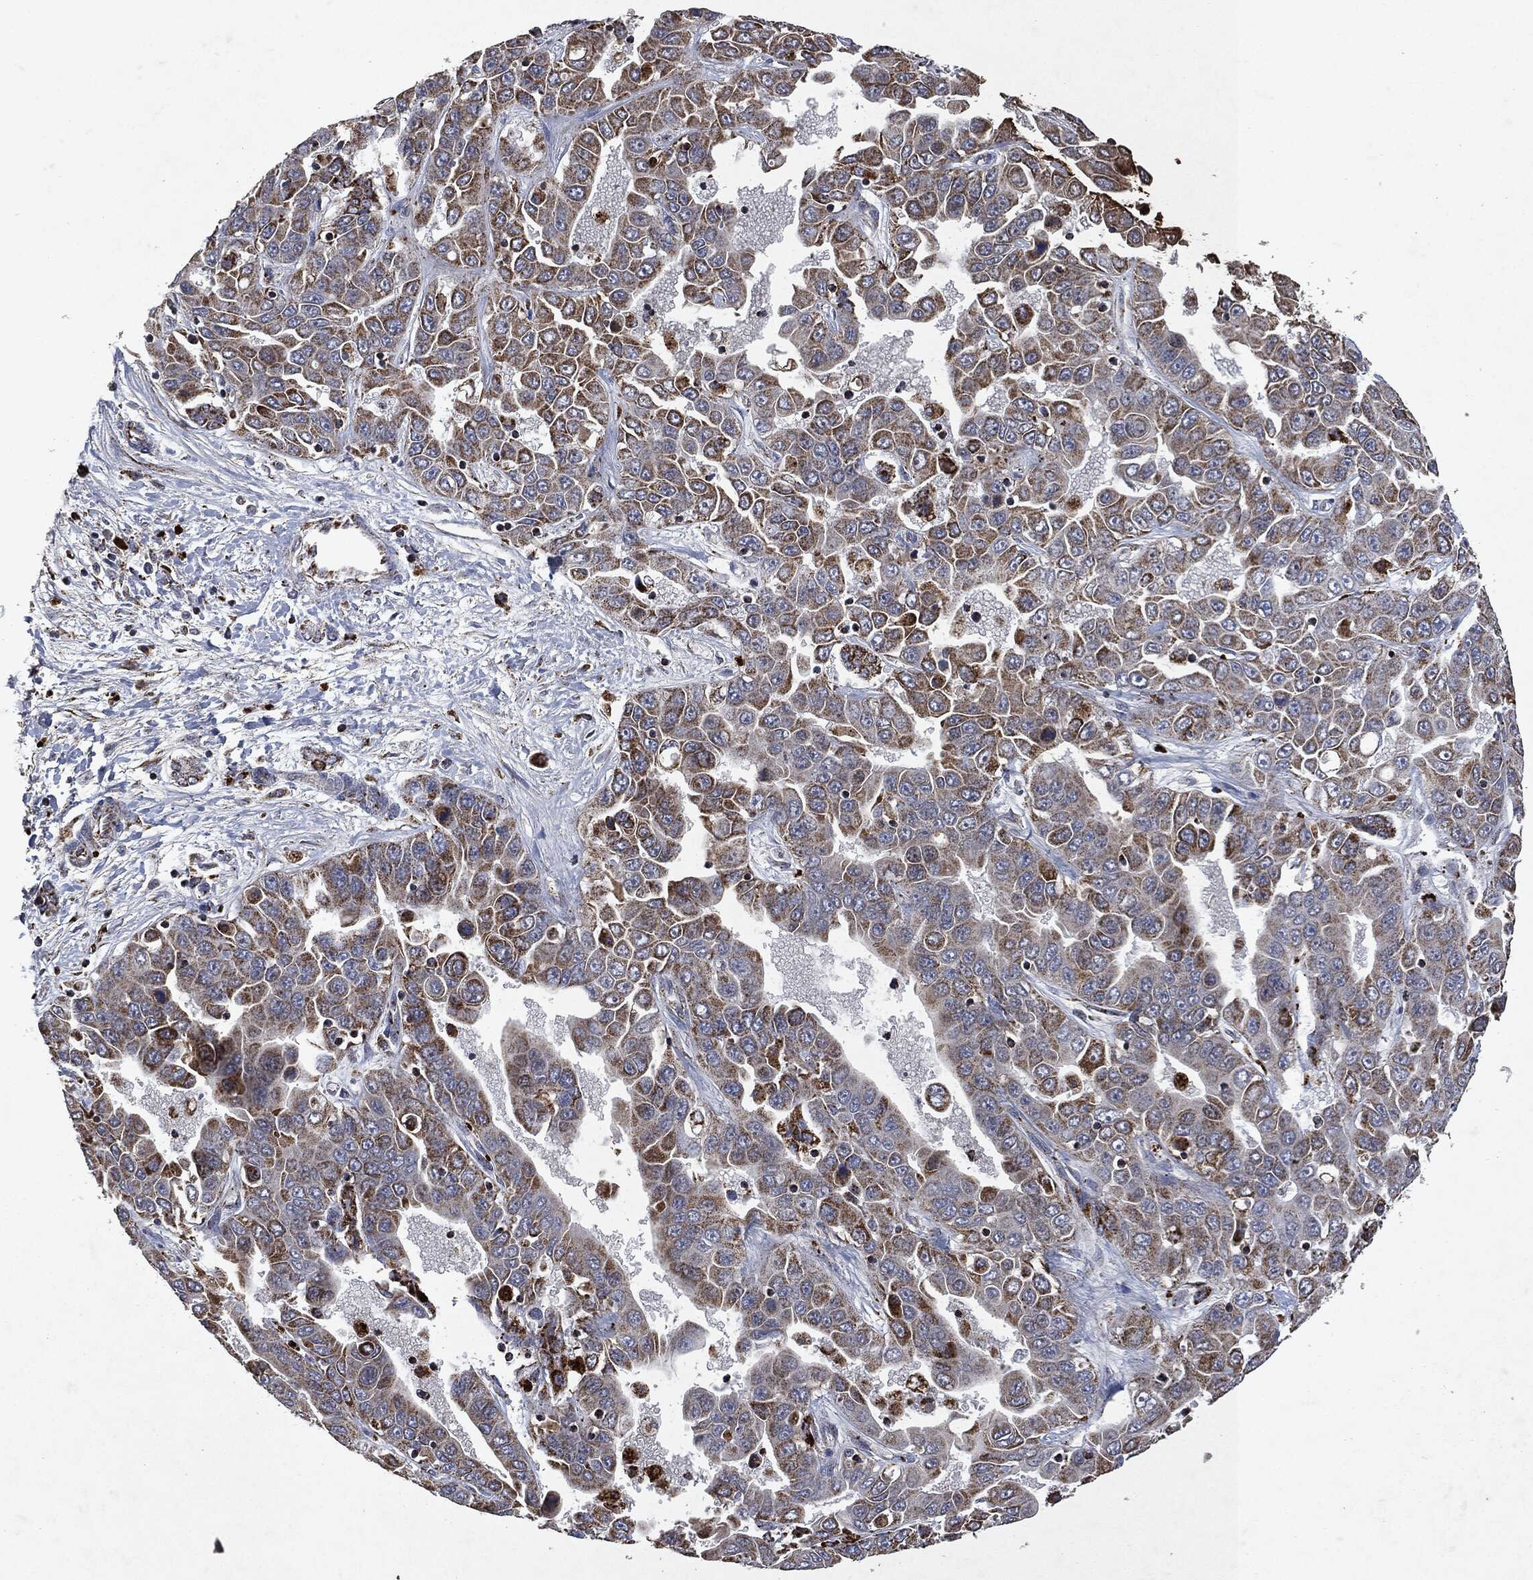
{"staining": {"intensity": "moderate", "quantity": ">75%", "location": "cytoplasmic/membranous"}, "tissue": "liver cancer", "cell_type": "Tumor cells", "image_type": "cancer", "snomed": [{"axis": "morphology", "description": "Cholangiocarcinoma"}, {"axis": "topography", "description": "Liver"}], "caption": "Liver cancer (cholangiocarcinoma) tissue demonstrates moderate cytoplasmic/membranous positivity in about >75% of tumor cells, visualized by immunohistochemistry.", "gene": "RYK", "patient": {"sex": "female", "age": 52}}